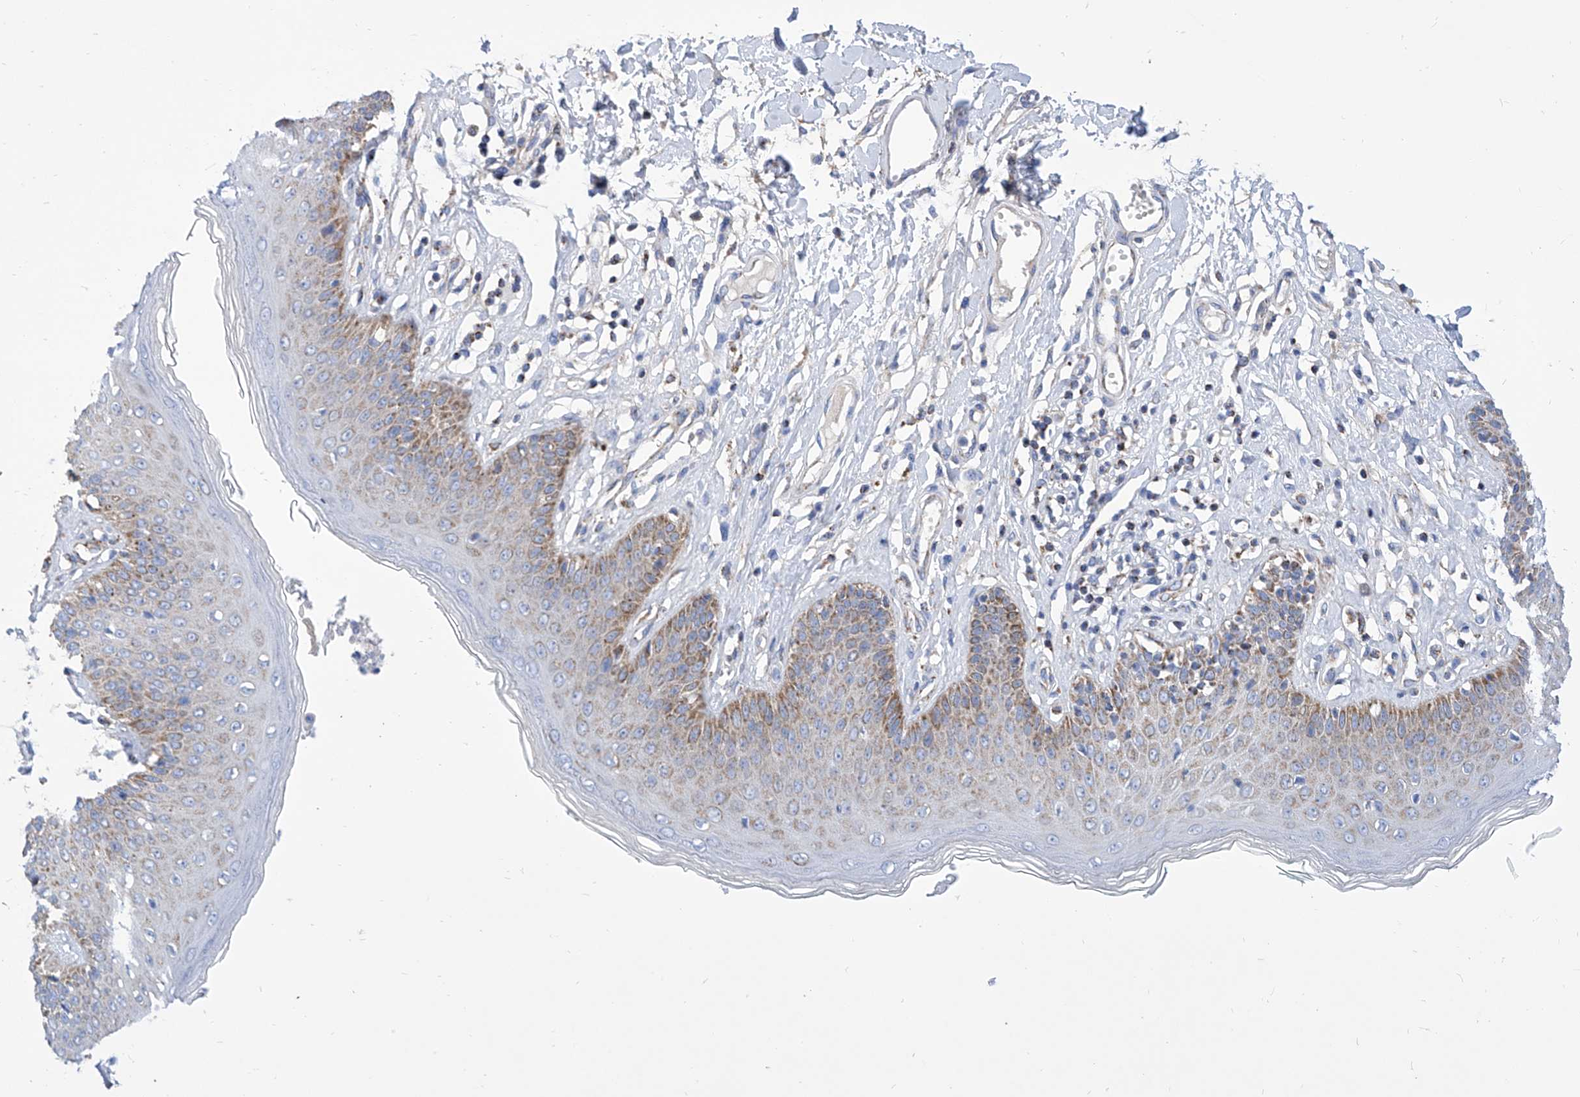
{"staining": {"intensity": "moderate", "quantity": "25%-75%", "location": "cytoplasmic/membranous"}, "tissue": "skin", "cell_type": "Epidermal cells", "image_type": "normal", "snomed": [{"axis": "morphology", "description": "Normal tissue, NOS"}, {"axis": "morphology", "description": "Squamous cell carcinoma, NOS"}, {"axis": "topography", "description": "Vulva"}], "caption": "The immunohistochemical stain labels moderate cytoplasmic/membranous expression in epidermal cells of benign skin.", "gene": "SRBD1", "patient": {"sex": "female", "age": 85}}